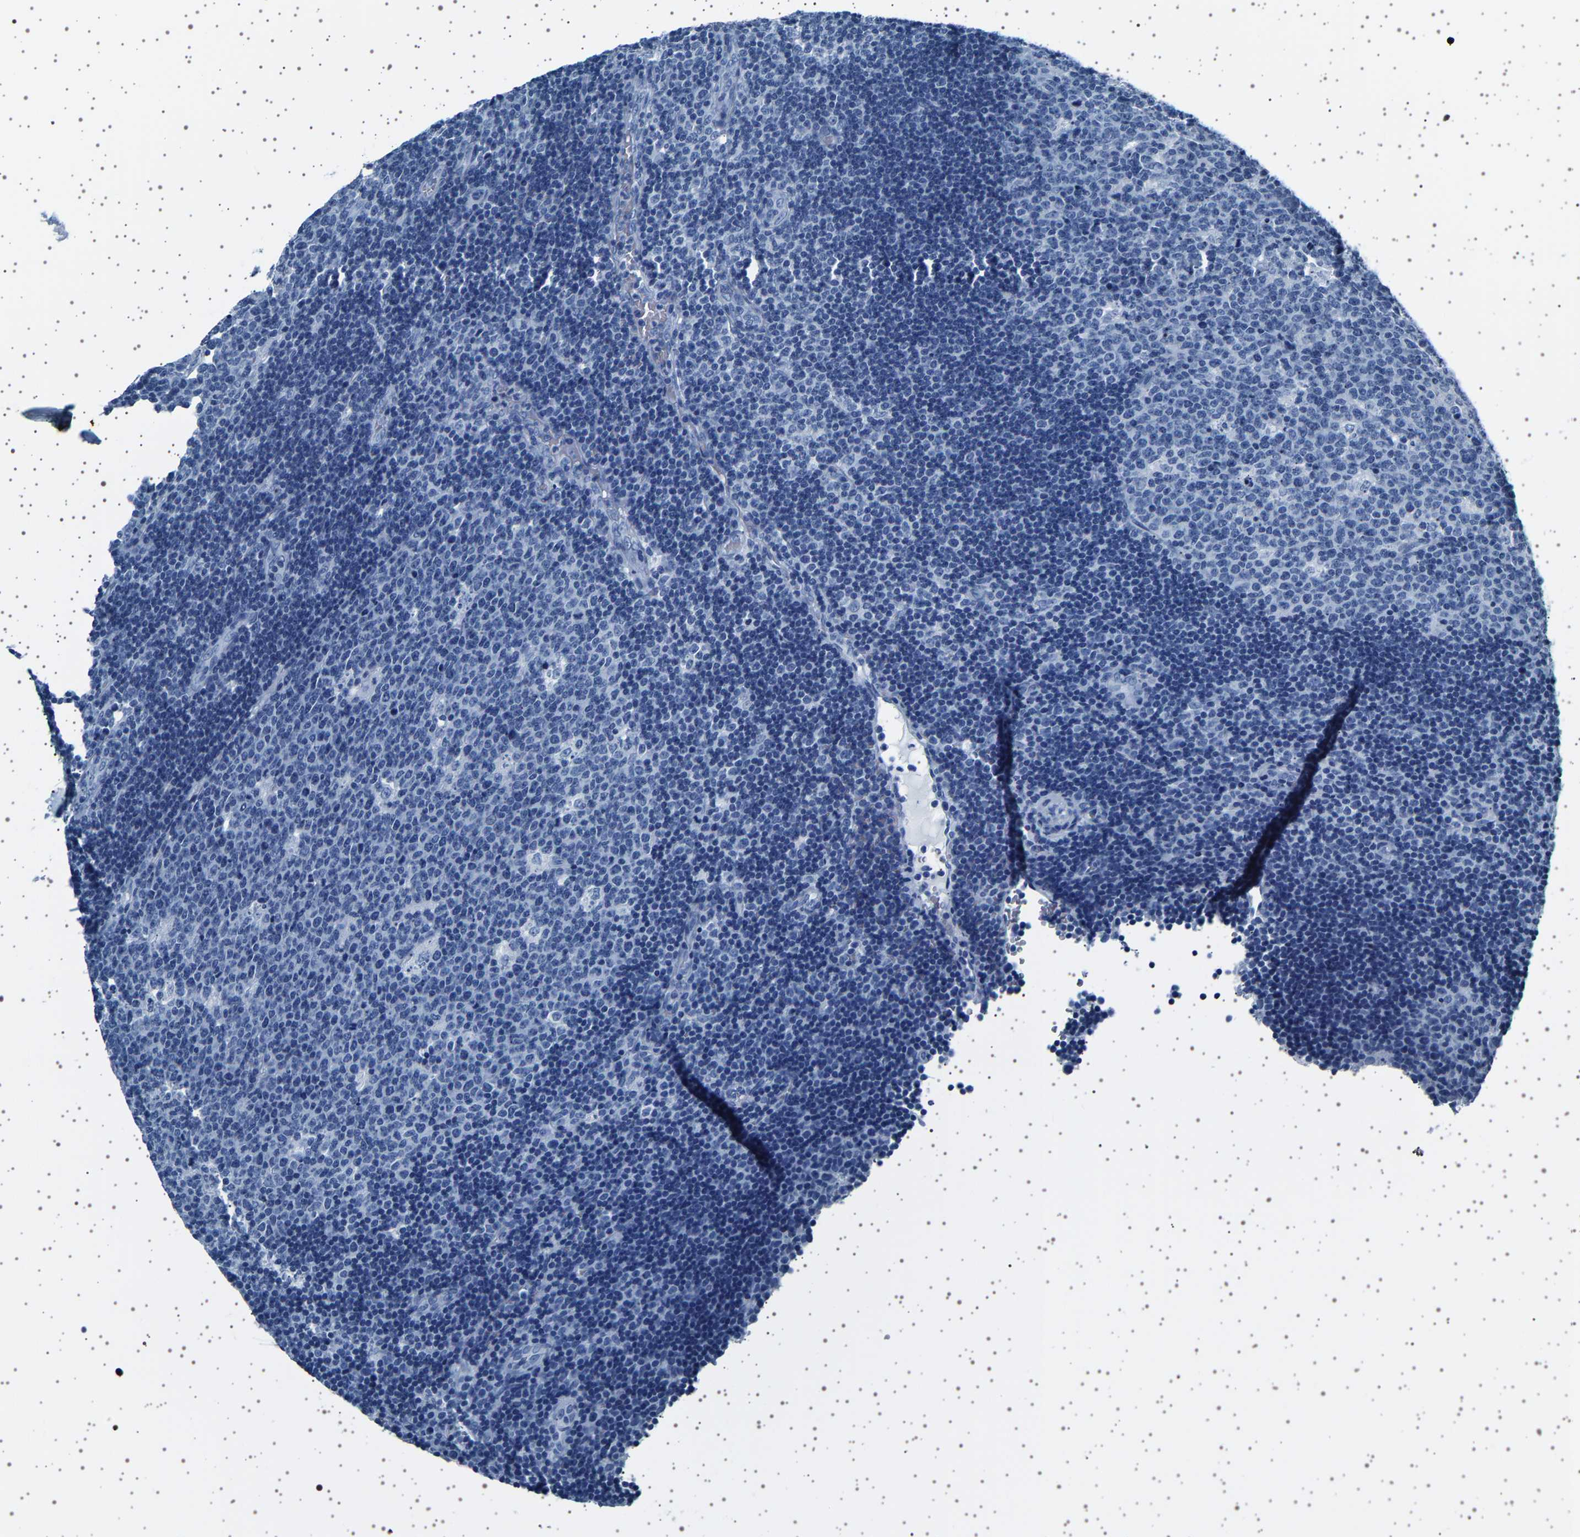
{"staining": {"intensity": "negative", "quantity": "none", "location": "none"}, "tissue": "lymph node", "cell_type": "Germinal center cells", "image_type": "normal", "snomed": [{"axis": "morphology", "description": "Normal tissue, NOS"}, {"axis": "topography", "description": "Lymph node"}, {"axis": "topography", "description": "Salivary gland"}], "caption": "The photomicrograph demonstrates no staining of germinal center cells in normal lymph node.", "gene": "TFF3", "patient": {"sex": "male", "age": 8}}